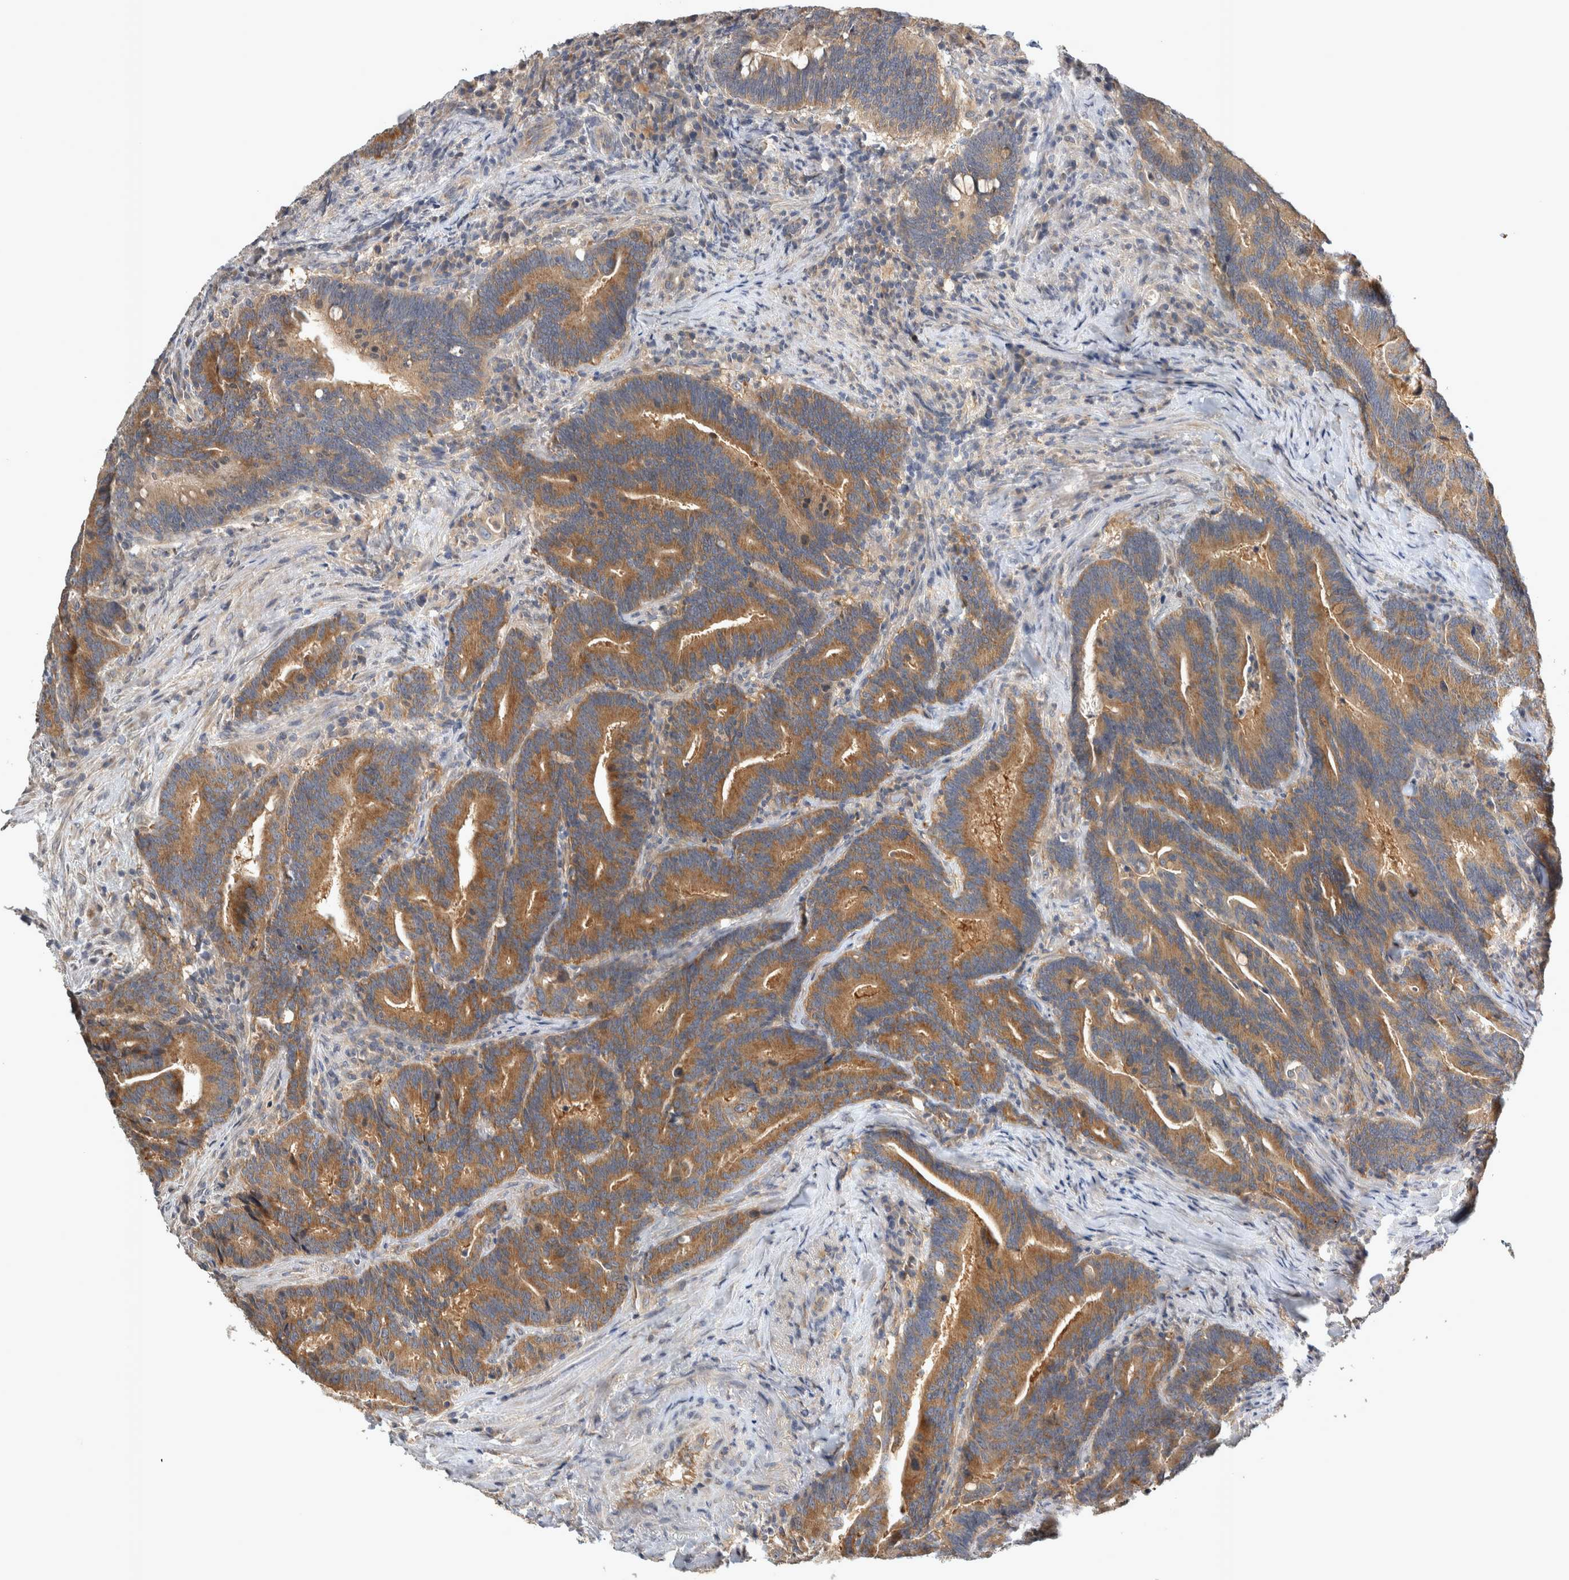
{"staining": {"intensity": "moderate", "quantity": ">75%", "location": "cytoplasmic/membranous"}, "tissue": "colorectal cancer", "cell_type": "Tumor cells", "image_type": "cancer", "snomed": [{"axis": "morphology", "description": "Adenocarcinoma, NOS"}, {"axis": "topography", "description": "Colon"}], "caption": "A high-resolution histopathology image shows immunohistochemistry (IHC) staining of colorectal cancer, which demonstrates moderate cytoplasmic/membranous staining in approximately >75% of tumor cells.", "gene": "TRMT61B", "patient": {"sex": "female", "age": 66}}